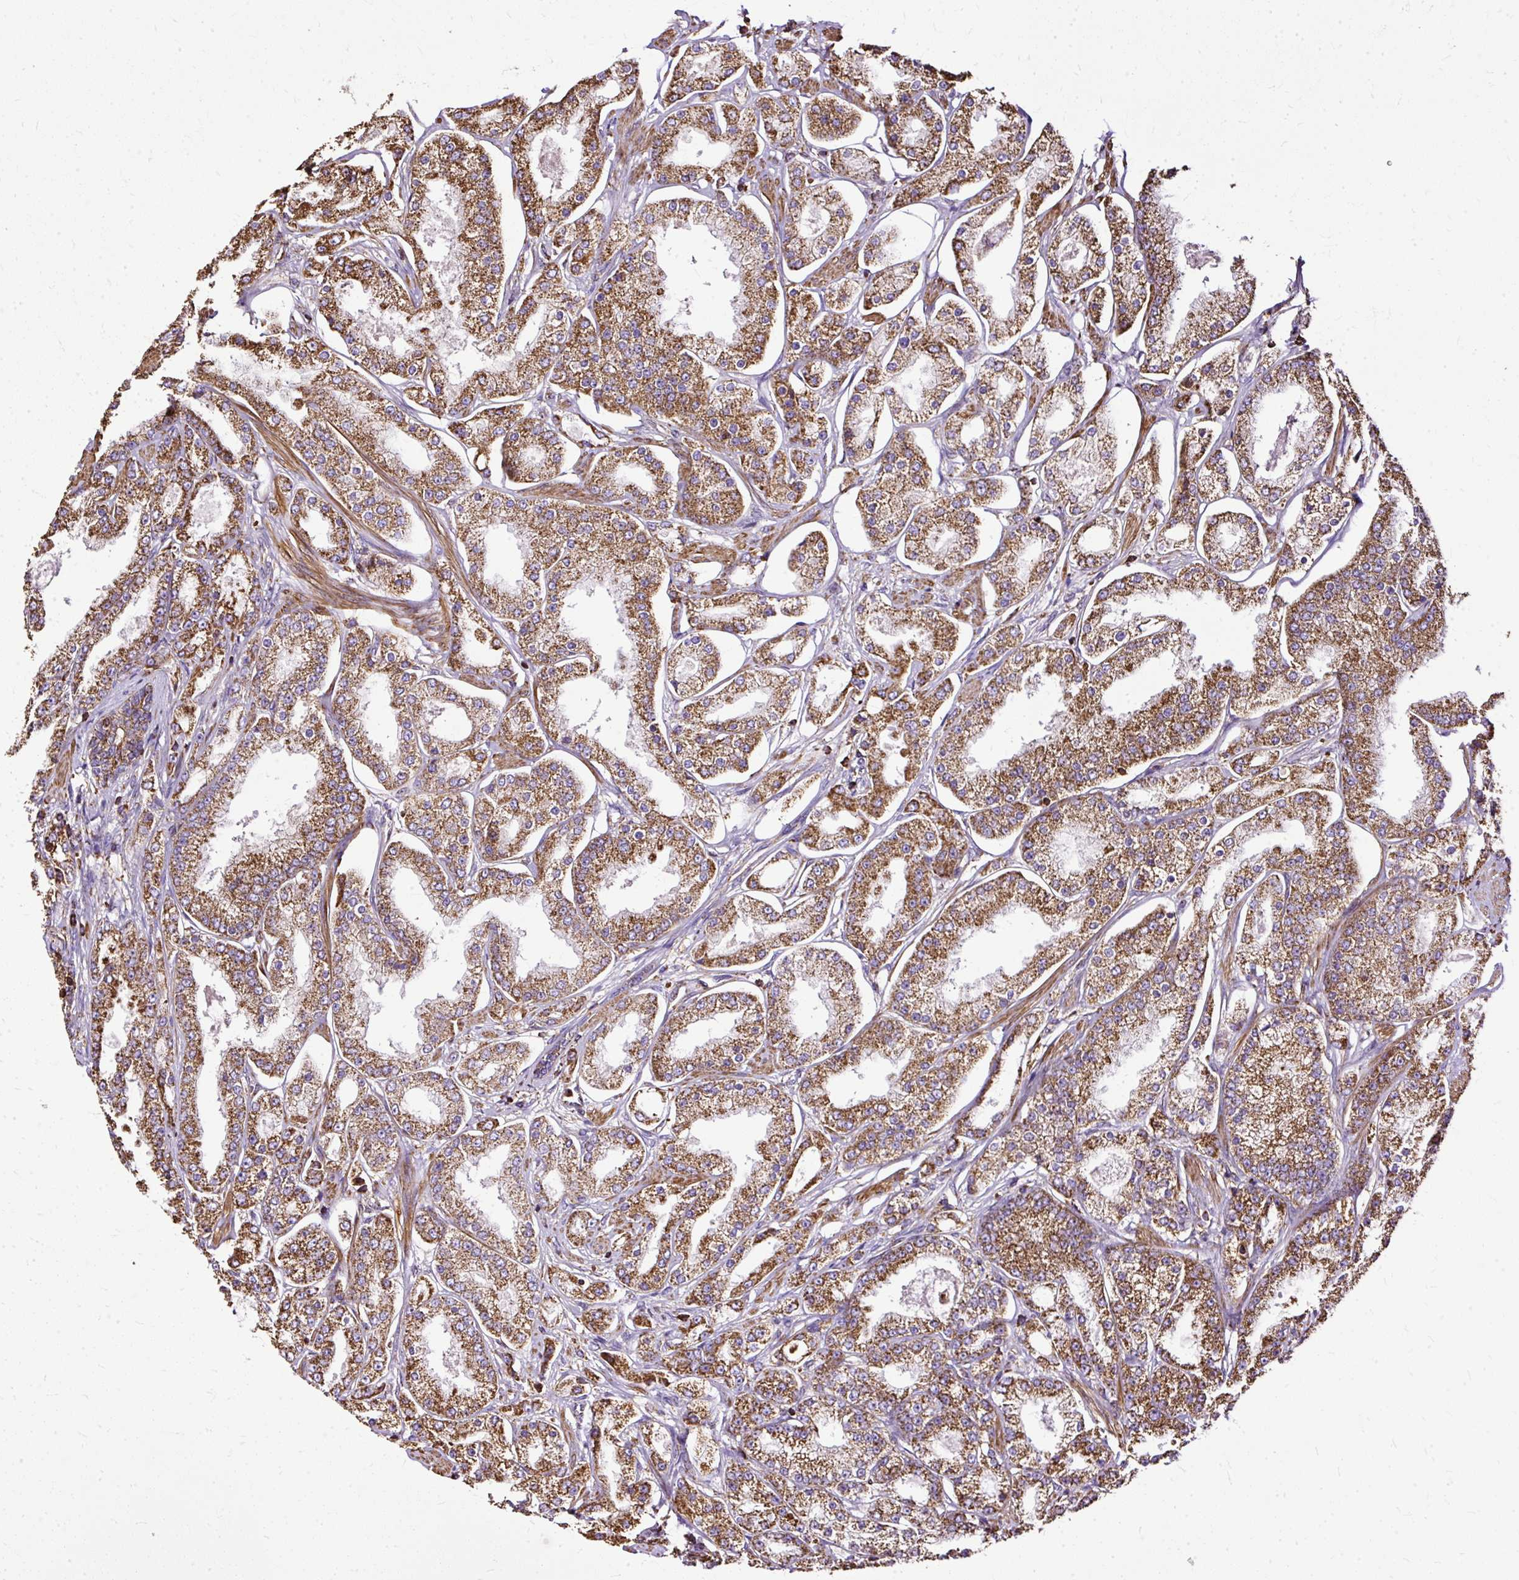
{"staining": {"intensity": "strong", "quantity": ">75%", "location": "cytoplasmic/membranous"}, "tissue": "prostate cancer", "cell_type": "Tumor cells", "image_type": "cancer", "snomed": [{"axis": "morphology", "description": "Adenocarcinoma, High grade"}, {"axis": "topography", "description": "Prostate"}], "caption": "IHC histopathology image of neoplastic tissue: human prostate cancer (high-grade adenocarcinoma) stained using immunohistochemistry shows high levels of strong protein expression localized specifically in the cytoplasmic/membranous of tumor cells, appearing as a cytoplasmic/membranous brown color.", "gene": "KLHL11", "patient": {"sex": "male", "age": 69}}